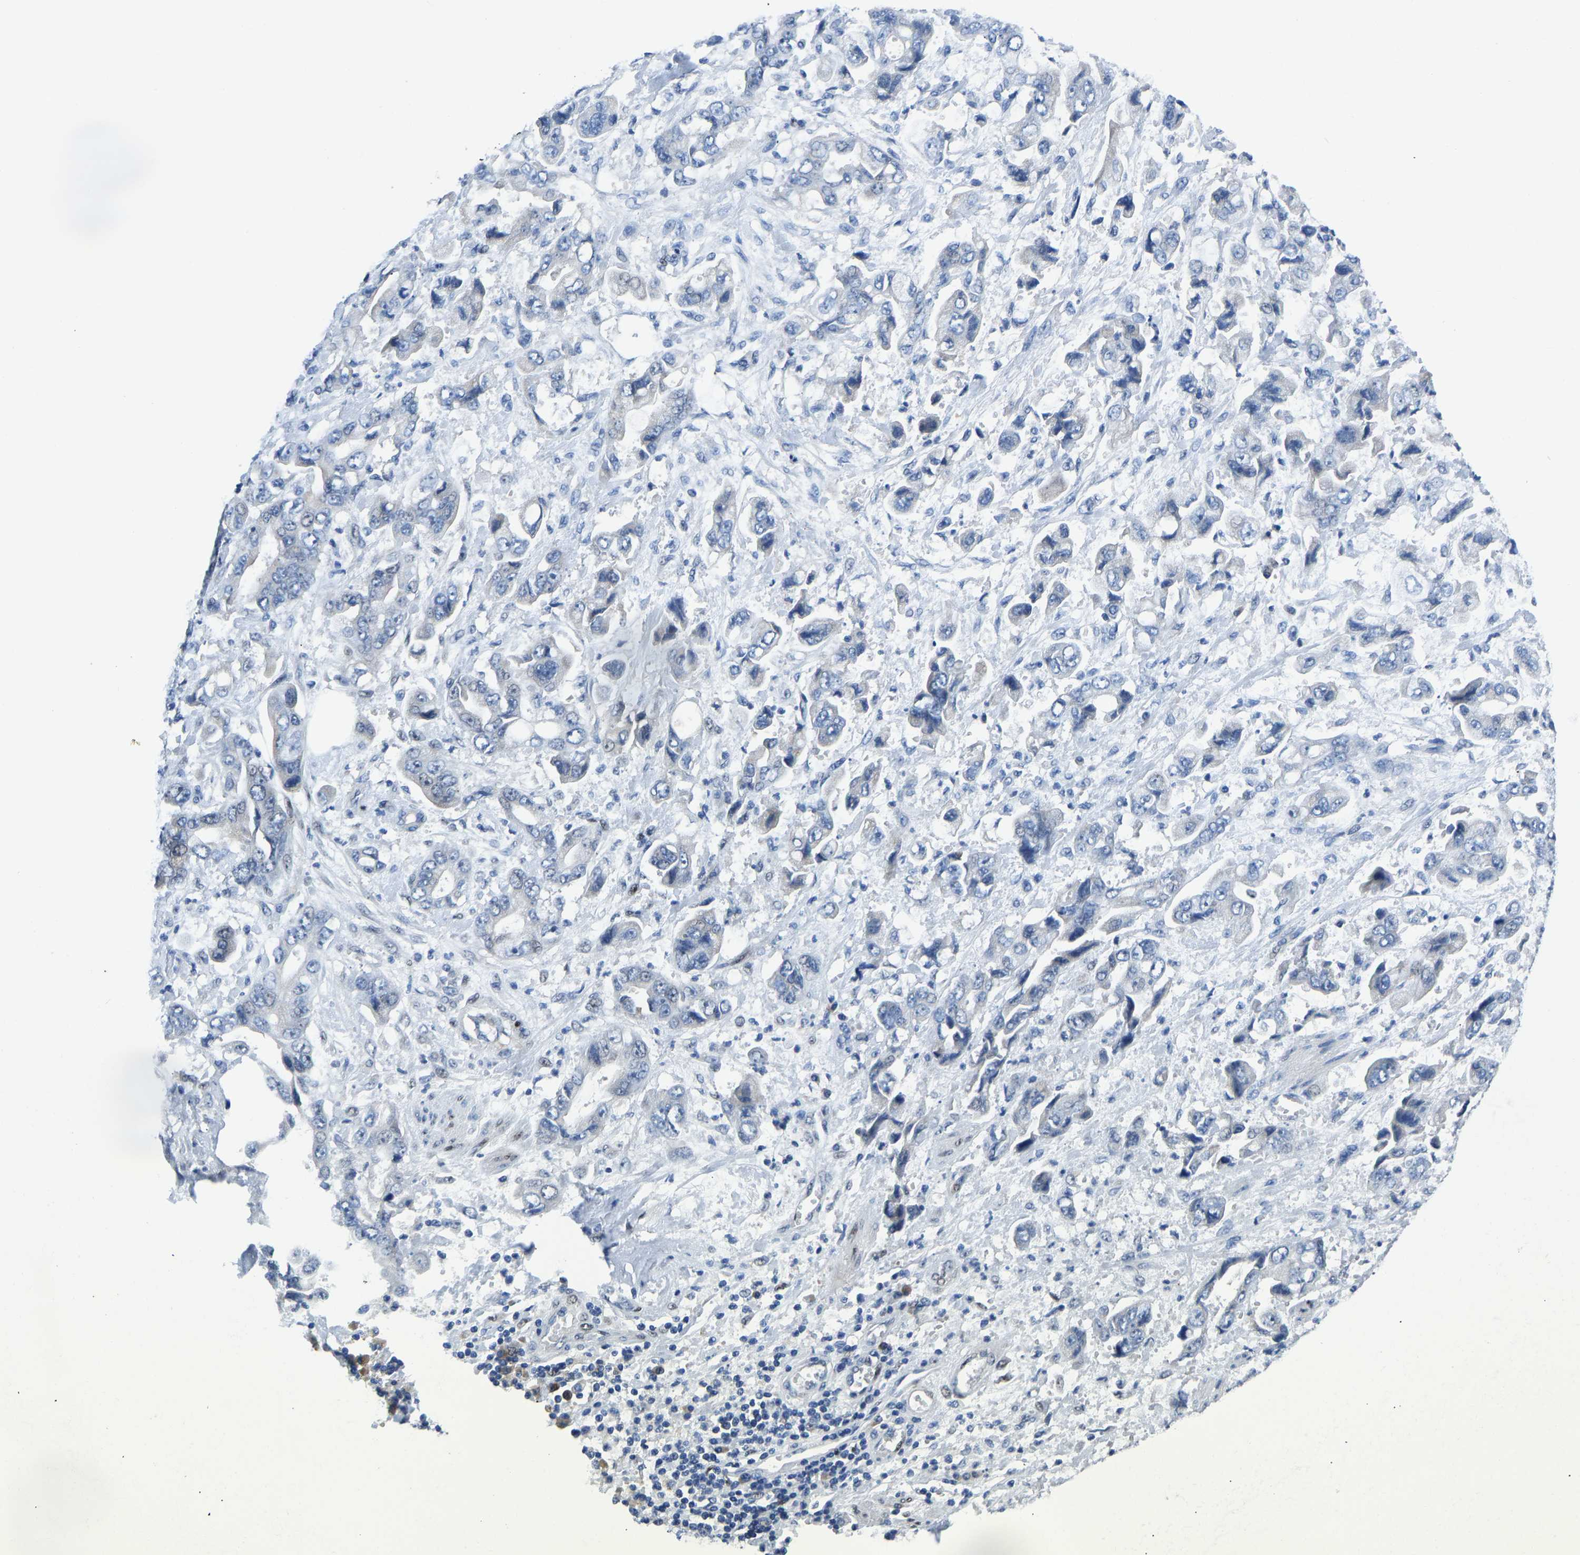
{"staining": {"intensity": "negative", "quantity": "none", "location": "none"}, "tissue": "stomach cancer", "cell_type": "Tumor cells", "image_type": "cancer", "snomed": [{"axis": "morphology", "description": "Normal tissue, NOS"}, {"axis": "morphology", "description": "Adenocarcinoma, NOS"}, {"axis": "topography", "description": "Stomach"}], "caption": "Stomach adenocarcinoma was stained to show a protein in brown. There is no significant positivity in tumor cells. (DAB IHC with hematoxylin counter stain).", "gene": "EGR1", "patient": {"sex": "male", "age": 62}}